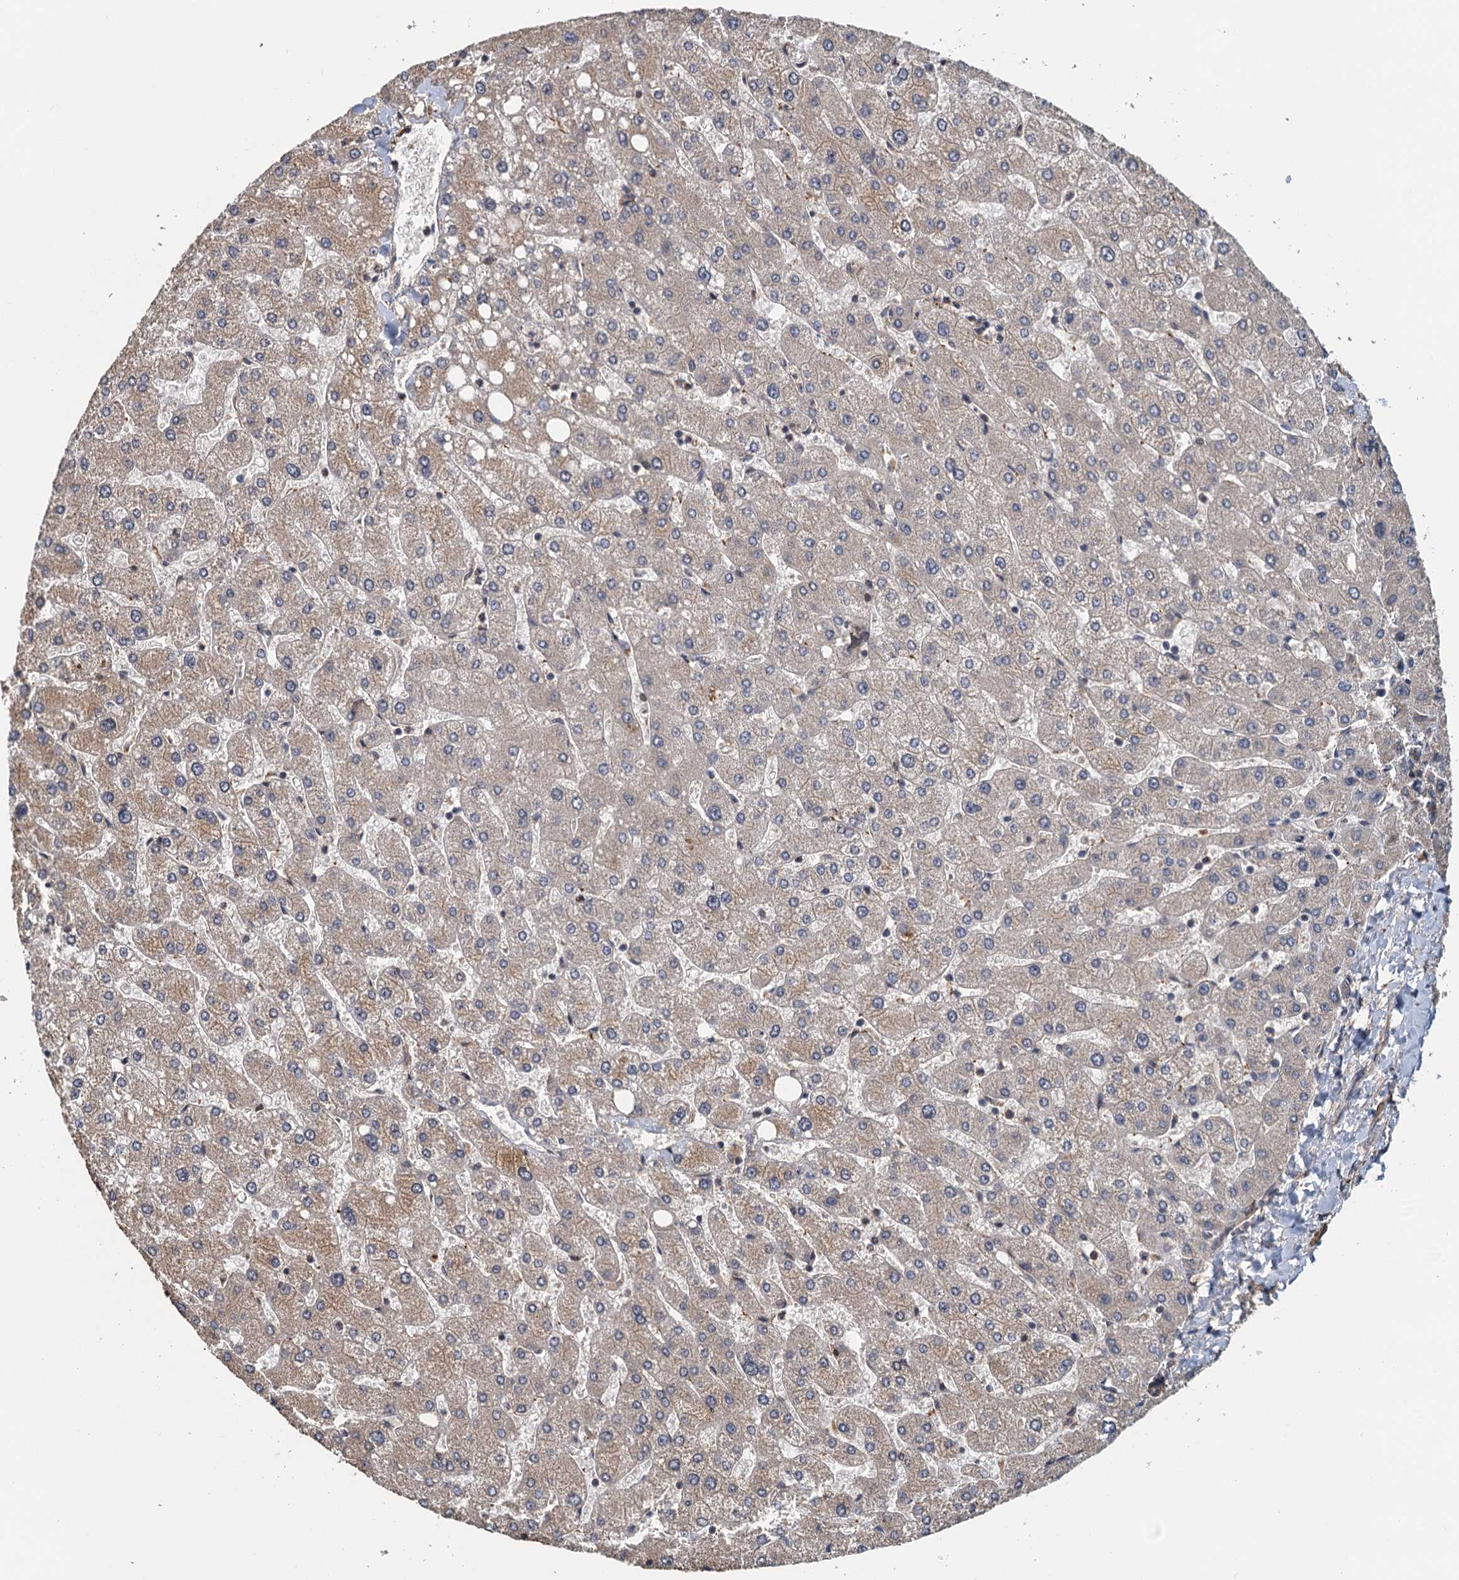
{"staining": {"intensity": "moderate", "quantity": ">75%", "location": "cytoplasmic/membranous"}, "tissue": "liver", "cell_type": "Cholangiocytes", "image_type": "normal", "snomed": [{"axis": "morphology", "description": "Normal tissue, NOS"}, {"axis": "topography", "description": "Liver"}], "caption": "Human liver stained with a protein marker displays moderate staining in cholangiocytes.", "gene": "MEAK7", "patient": {"sex": "male", "age": 55}}